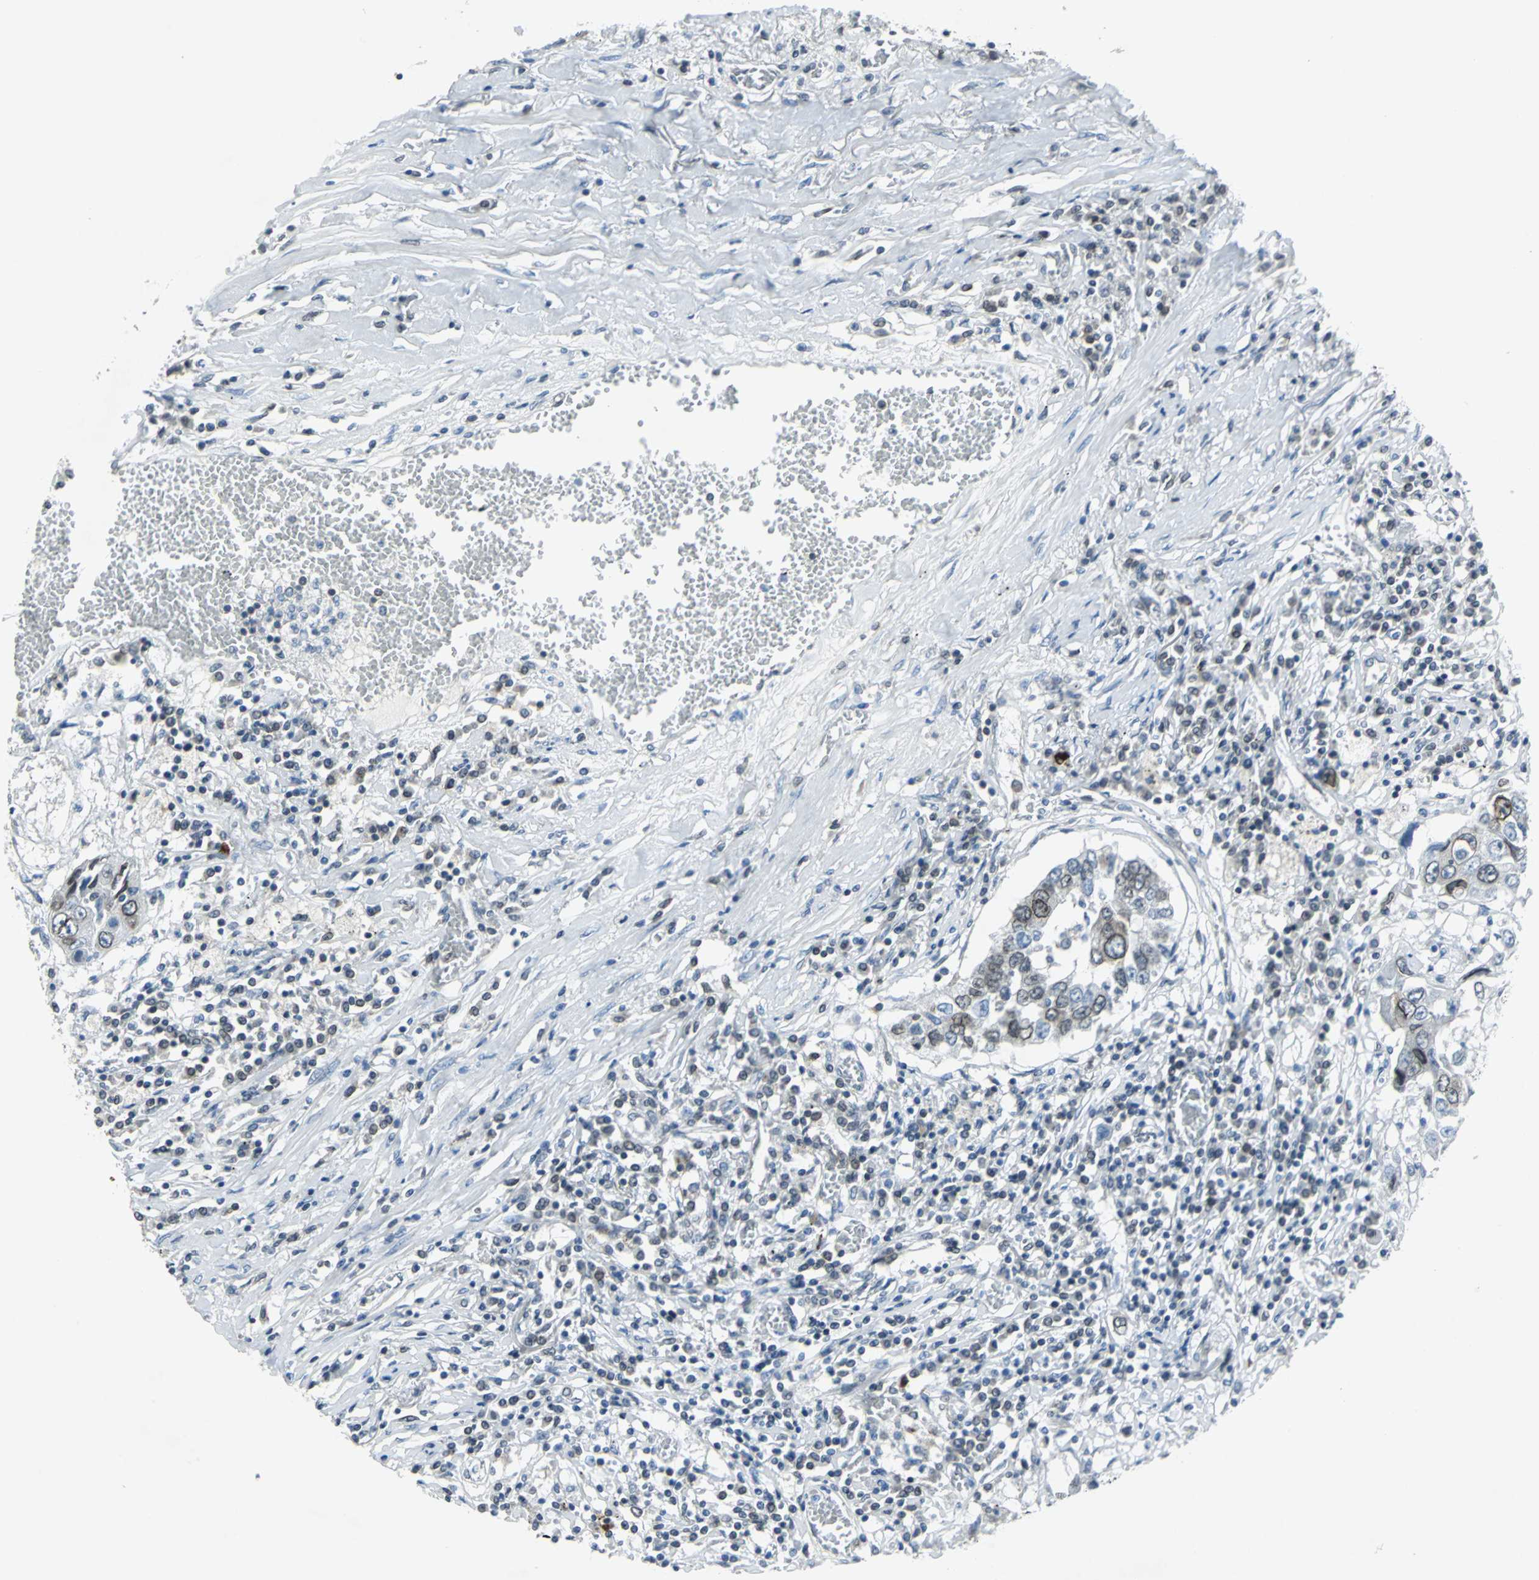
{"staining": {"intensity": "weak", "quantity": "25%-75%", "location": "cytoplasmic/membranous,nuclear"}, "tissue": "lung cancer", "cell_type": "Tumor cells", "image_type": "cancer", "snomed": [{"axis": "morphology", "description": "Squamous cell carcinoma, NOS"}, {"axis": "topography", "description": "Lung"}], "caption": "Tumor cells demonstrate low levels of weak cytoplasmic/membranous and nuclear staining in about 25%-75% of cells in human lung cancer (squamous cell carcinoma). (DAB (3,3'-diaminobenzidine) IHC with brightfield microscopy, high magnification).", "gene": "SNUPN", "patient": {"sex": "male", "age": 71}}